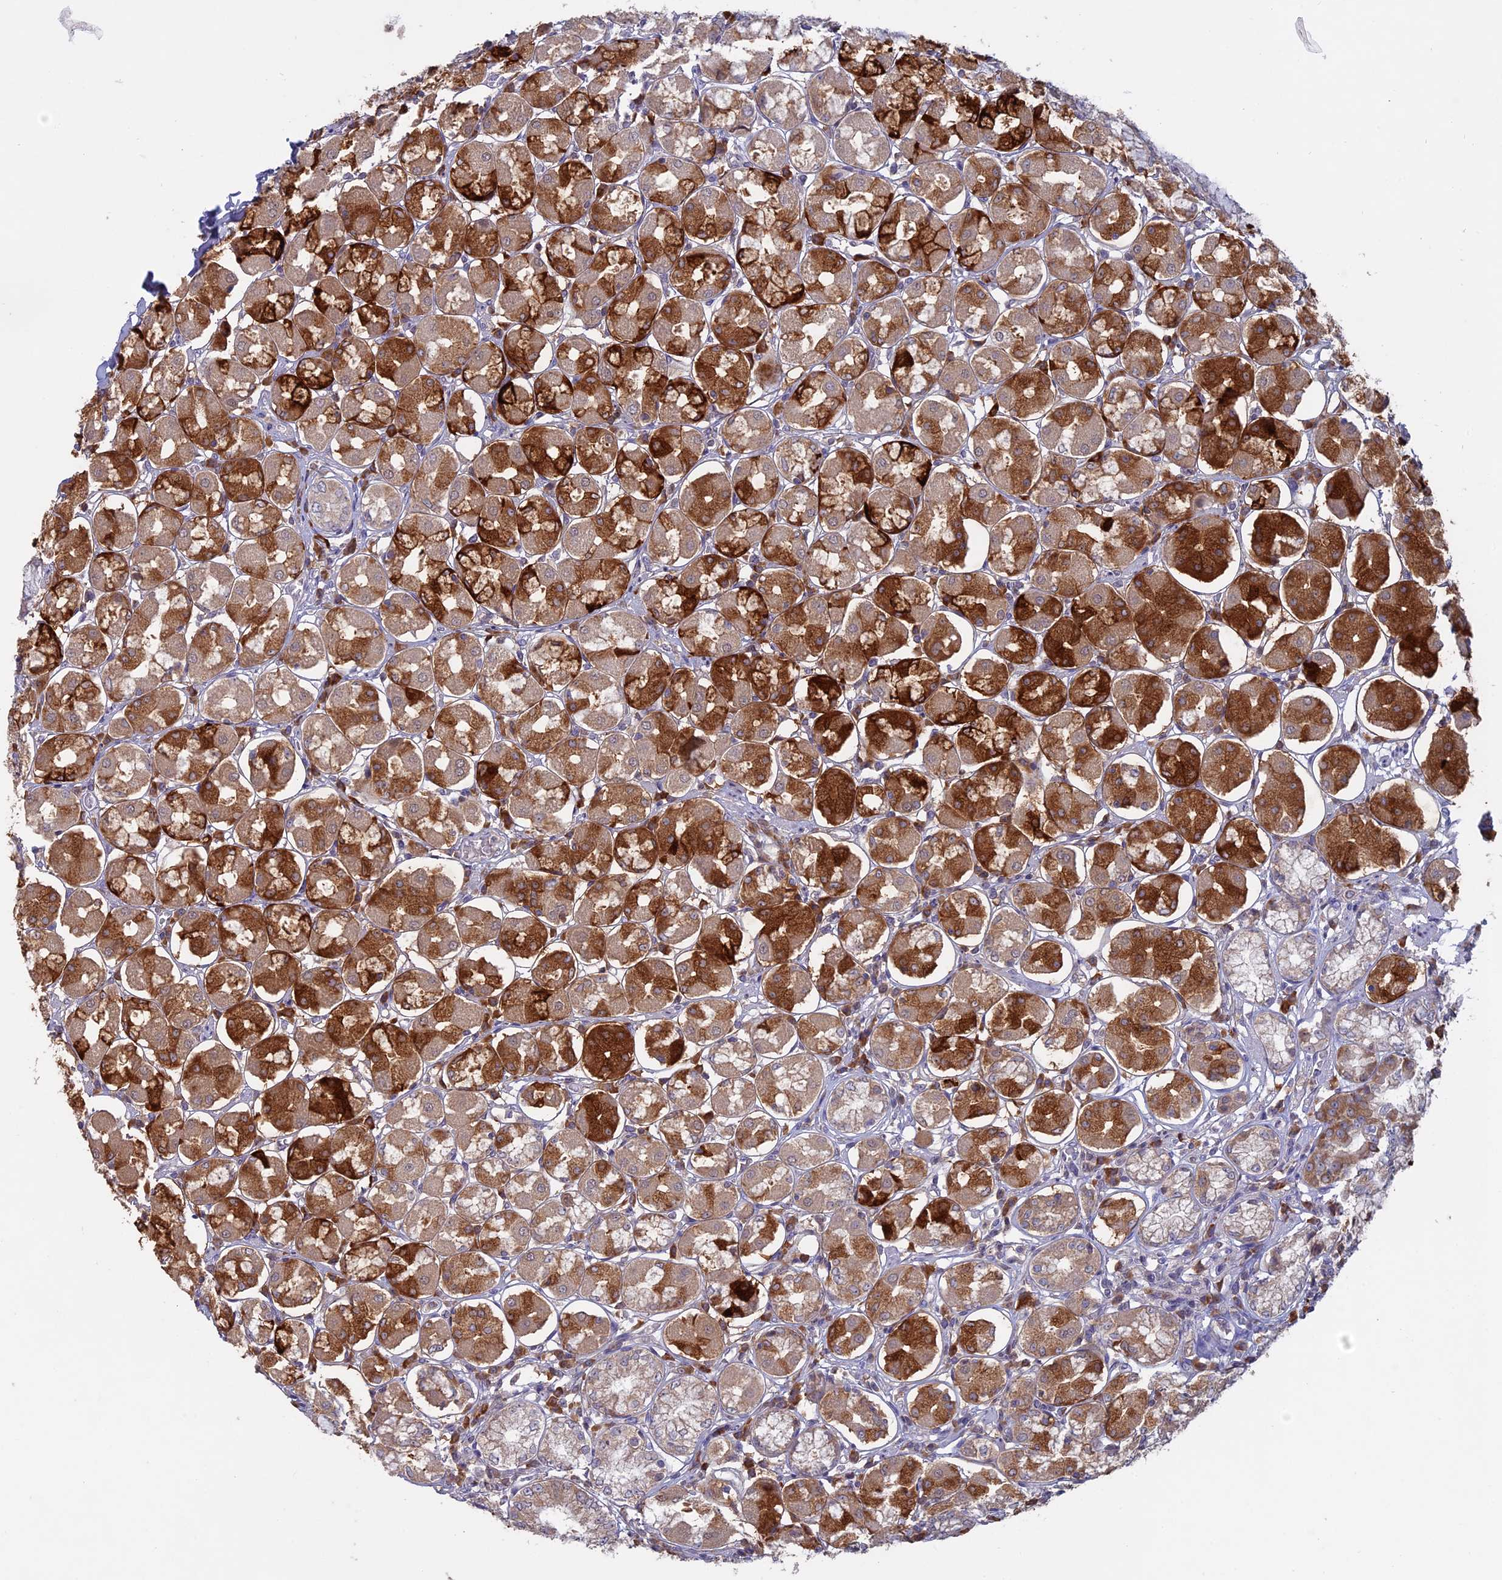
{"staining": {"intensity": "strong", "quantity": "25%-75%", "location": "cytoplasmic/membranous"}, "tissue": "stomach", "cell_type": "Glandular cells", "image_type": "normal", "snomed": [{"axis": "morphology", "description": "Normal tissue, NOS"}, {"axis": "topography", "description": "Stomach, lower"}], "caption": "Stomach stained with IHC reveals strong cytoplasmic/membranous expression in about 25%-75% of glandular cells.", "gene": "TMEM208", "patient": {"sex": "female", "age": 56}}